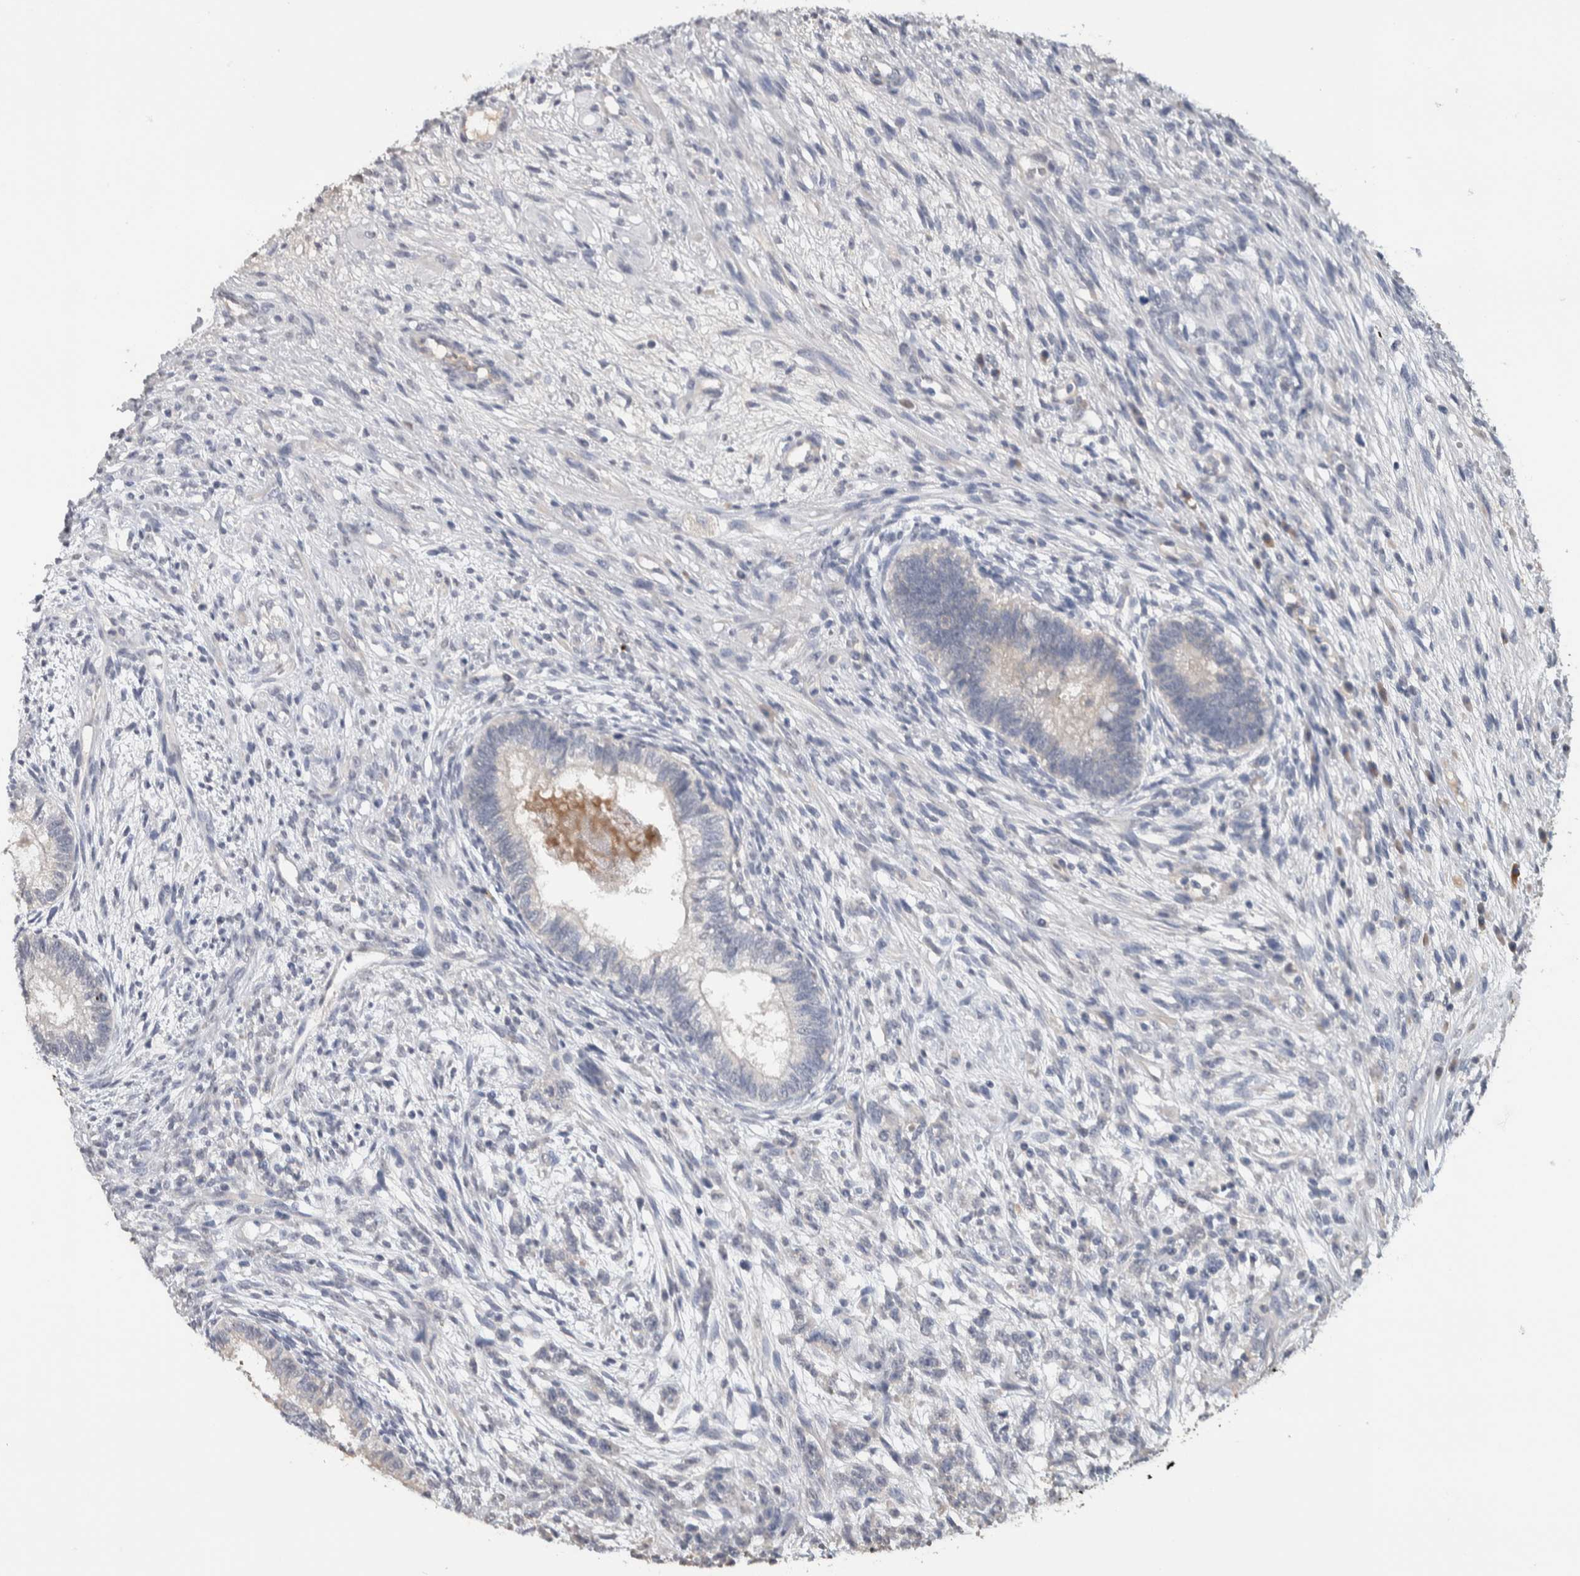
{"staining": {"intensity": "negative", "quantity": "none", "location": "none"}, "tissue": "testis cancer", "cell_type": "Tumor cells", "image_type": "cancer", "snomed": [{"axis": "morphology", "description": "Seminoma, NOS"}, {"axis": "morphology", "description": "Carcinoma, Embryonal, NOS"}, {"axis": "topography", "description": "Testis"}], "caption": "Tumor cells are negative for protein expression in human testis seminoma.", "gene": "TMEM102", "patient": {"sex": "male", "age": 28}}